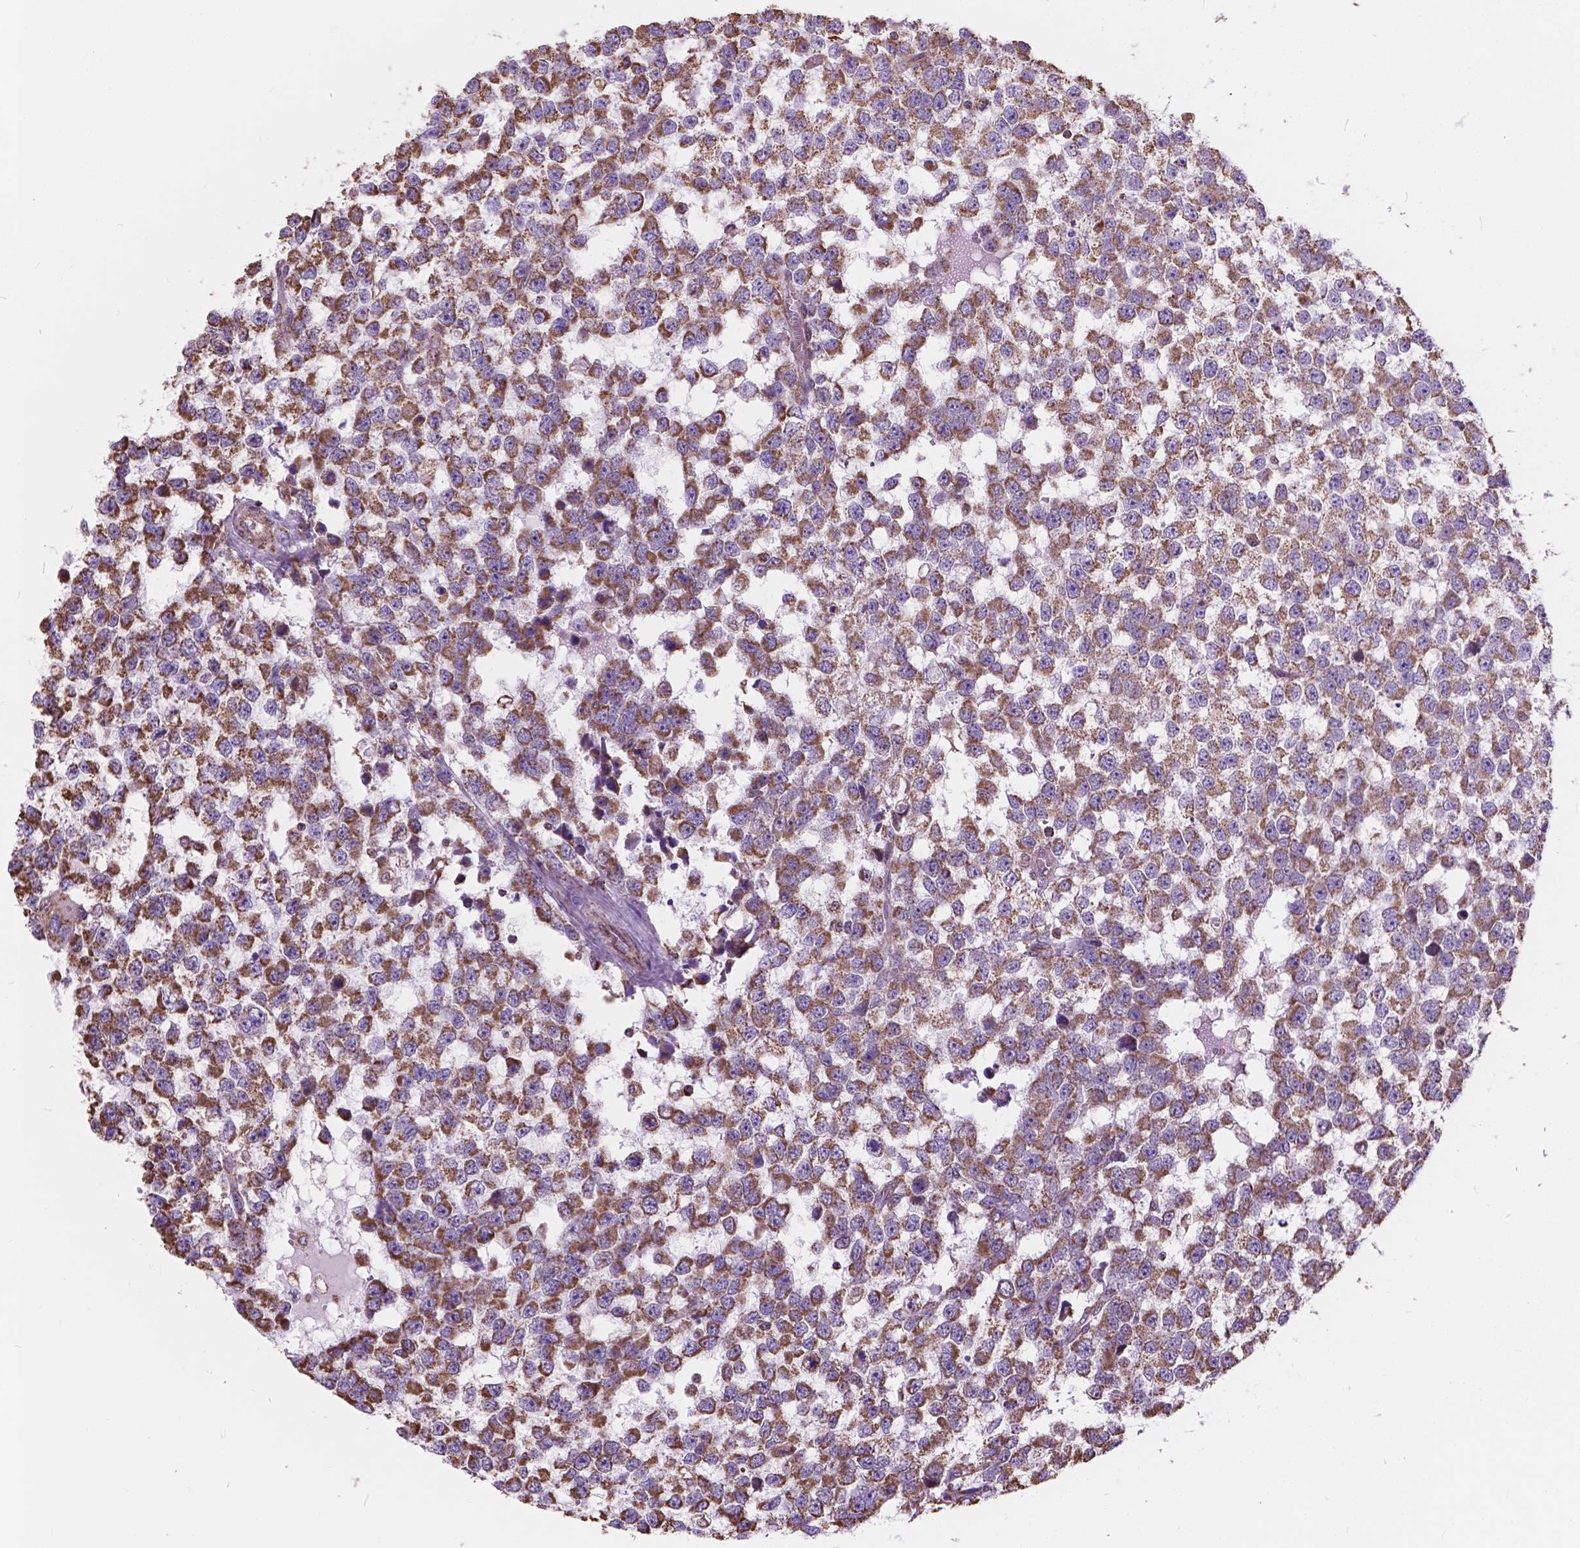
{"staining": {"intensity": "moderate", "quantity": "25%-75%", "location": "cytoplasmic/membranous"}, "tissue": "testis cancer", "cell_type": "Tumor cells", "image_type": "cancer", "snomed": [{"axis": "morphology", "description": "Normal tissue, NOS"}, {"axis": "morphology", "description": "Seminoma, NOS"}, {"axis": "topography", "description": "Testis"}, {"axis": "topography", "description": "Epididymis"}], "caption": "The histopathology image shows immunohistochemical staining of seminoma (testis). There is moderate cytoplasmic/membranous positivity is identified in approximately 25%-75% of tumor cells.", "gene": "SCOC", "patient": {"sex": "male", "age": 34}}